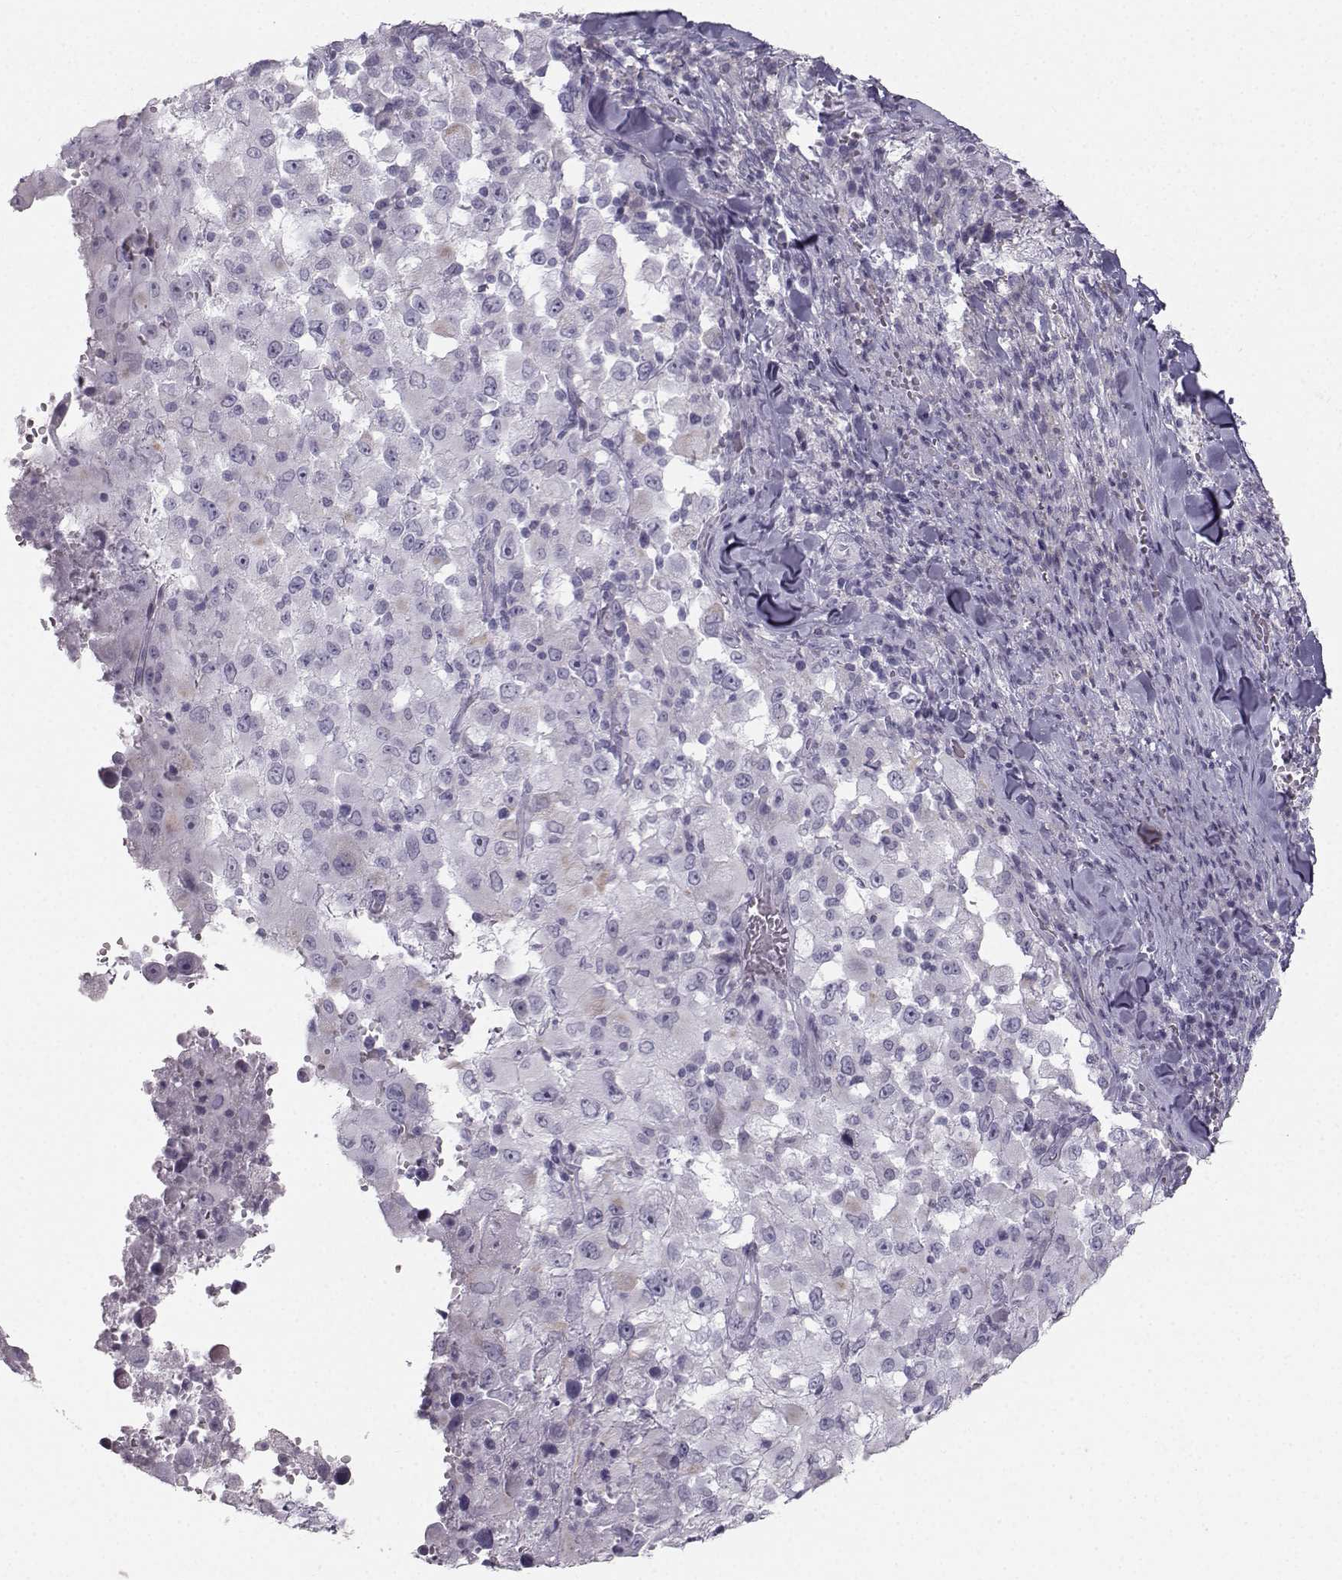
{"staining": {"intensity": "negative", "quantity": "none", "location": "none"}, "tissue": "melanoma", "cell_type": "Tumor cells", "image_type": "cancer", "snomed": [{"axis": "morphology", "description": "Malignant melanoma, Metastatic site"}, {"axis": "topography", "description": "Soft tissue"}], "caption": "Immunohistochemistry of malignant melanoma (metastatic site) shows no expression in tumor cells. Nuclei are stained in blue.", "gene": "CASR", "patient": {"sex": "male", "age": 50}}